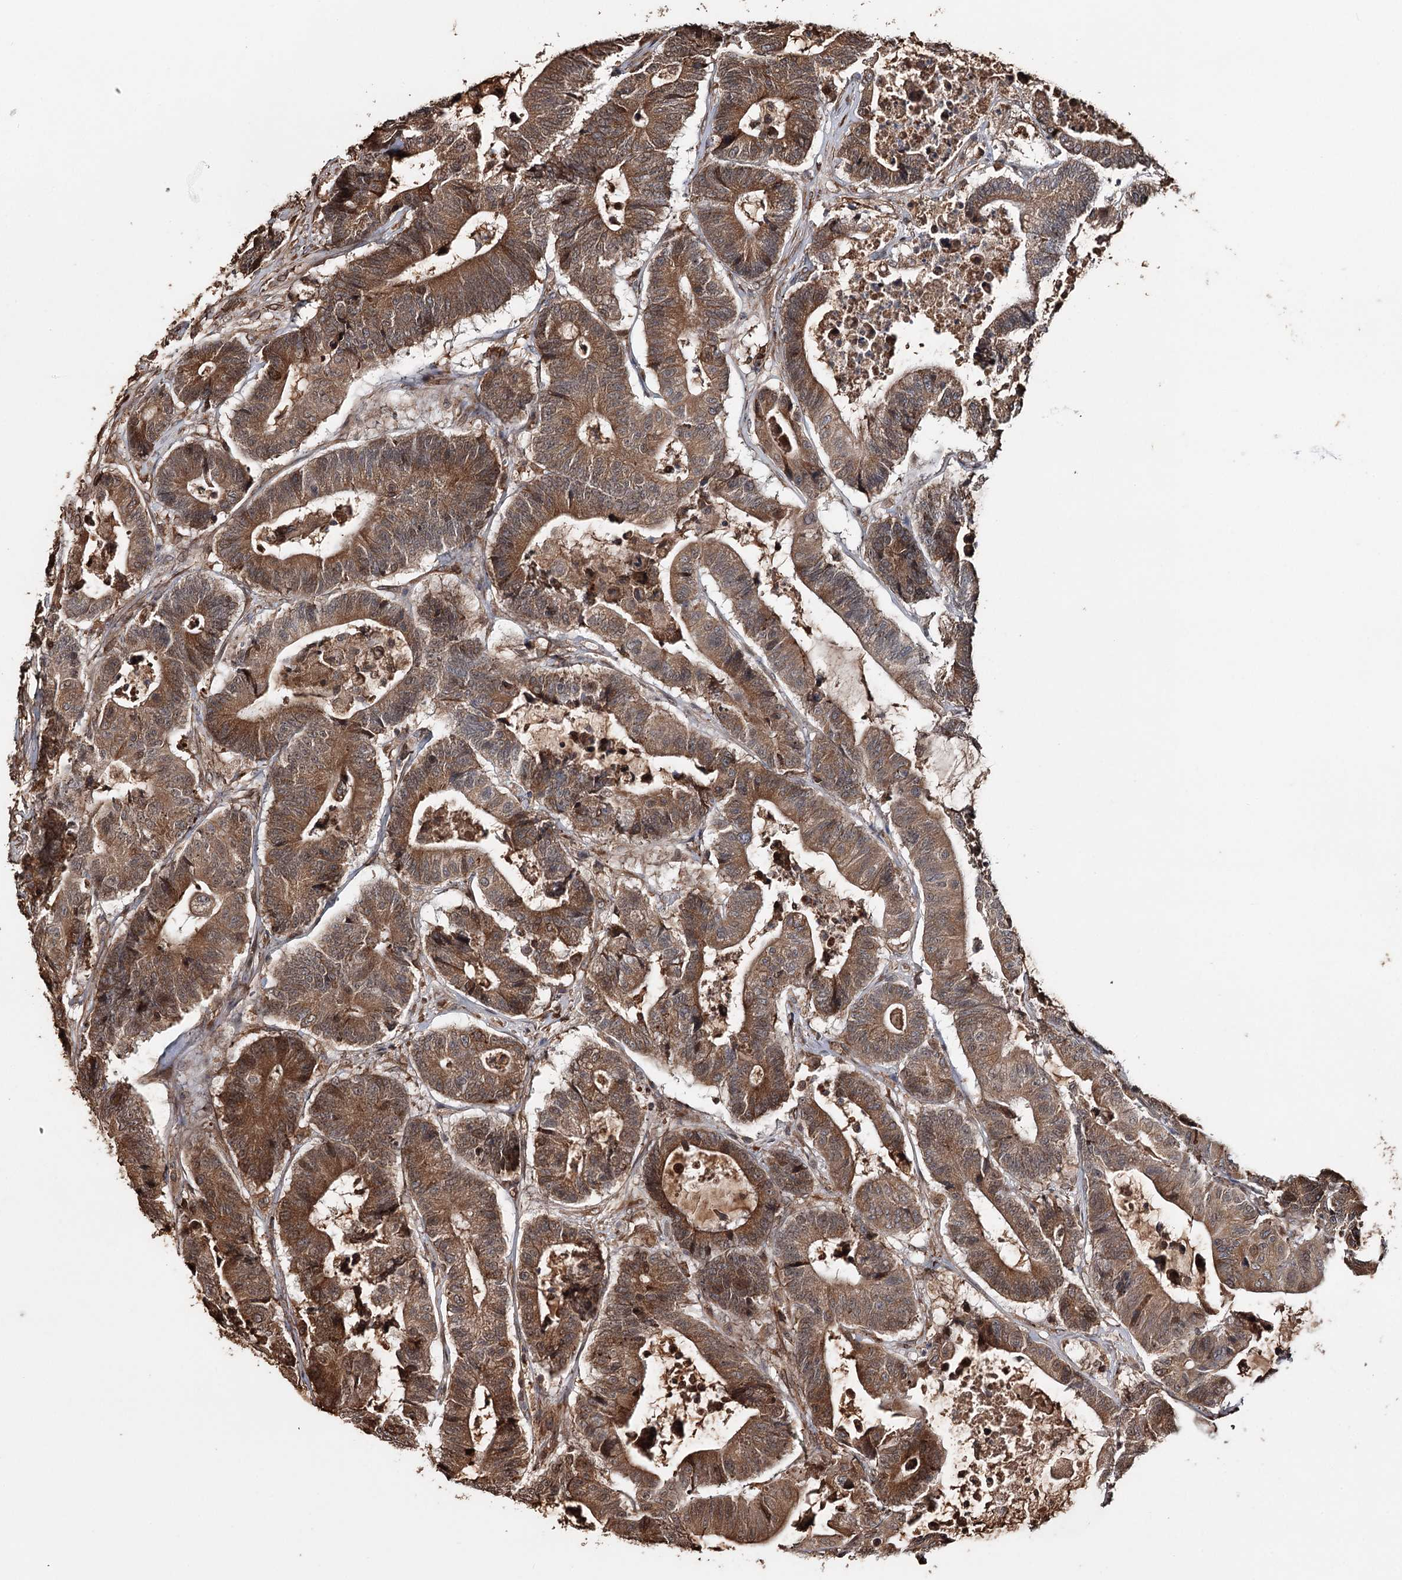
{"staining": {"intensity": "moderate", "quantity": ">75%", "location": "cytoplasmic/membranous"}, "tissue": "colorectal cancer", "cell_type": "Tumor cells", "image_type": "cancer", "snomed": [{"axis": "morphology", "description": "Adenocarcinoma, NOS"}, {"axis": "topography", "description": "Colon"}], "caption": "Tumor cells demonstrate medium levels of moderate cytoplasmic/membranous staining in about >75% of cells in human colorectal cancer.", "gene": "SYVN1", "patient": {"sex": "female", "age": 84}}